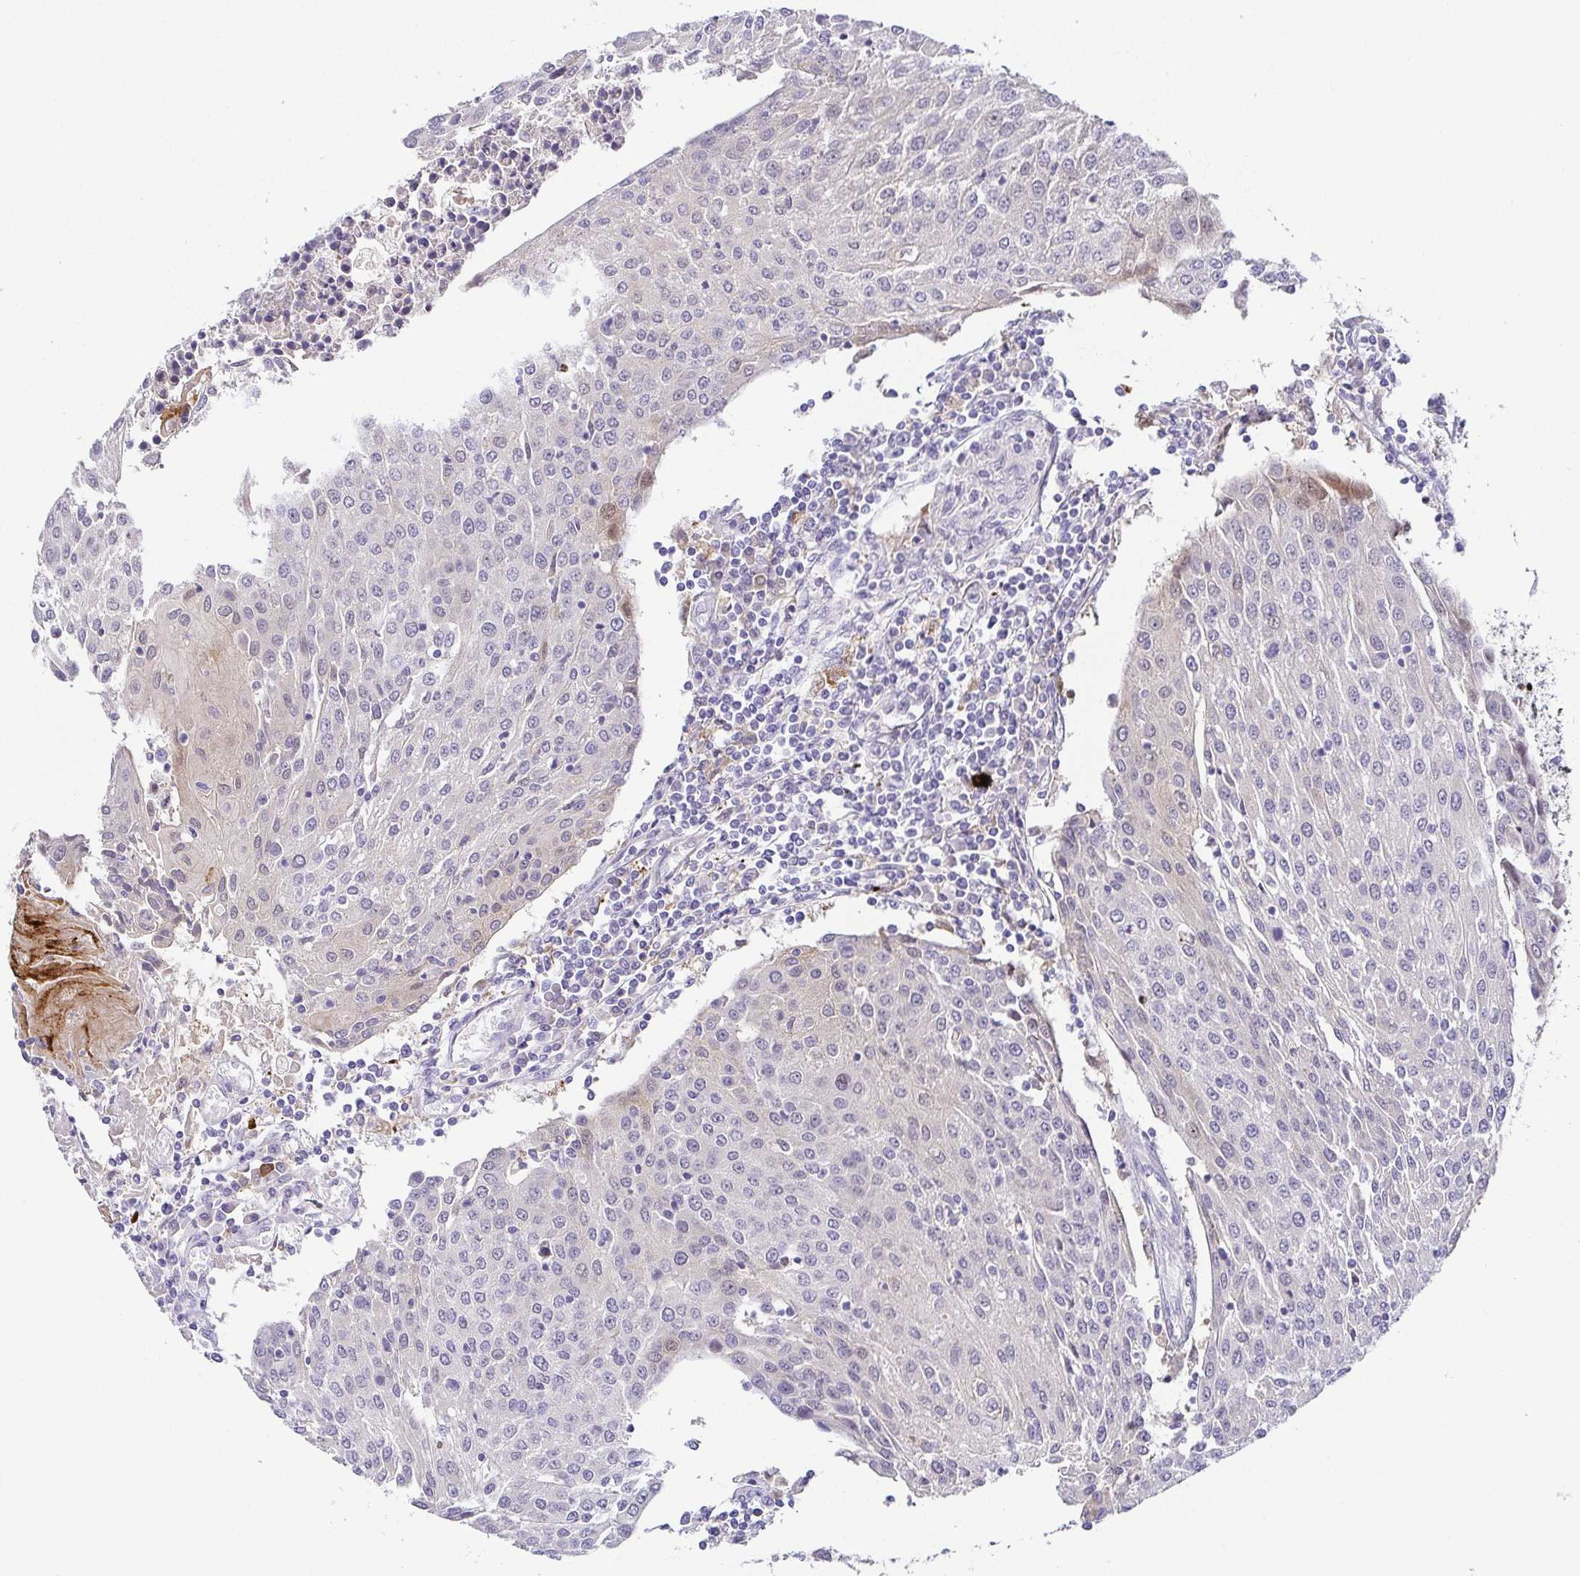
{"staining": {"intensity": "negative", "quantity": "none", "location": "none"}, "tissue": "urothelial cancer", "cell_type": "Tumor cells", "image_type": "cancer", "snomed": [{"axis": "morphology", "description": "Urothelial carcinoma, High grade"}, {"axis": "topography", "description": "Urinary bladder"}], "caption": "Human urothelial cancer stained for a protein using IHC exhibits no positivity in tumor cells.", "gene": "RNASE7", "patient": {"sex": "female", "age": 85}}